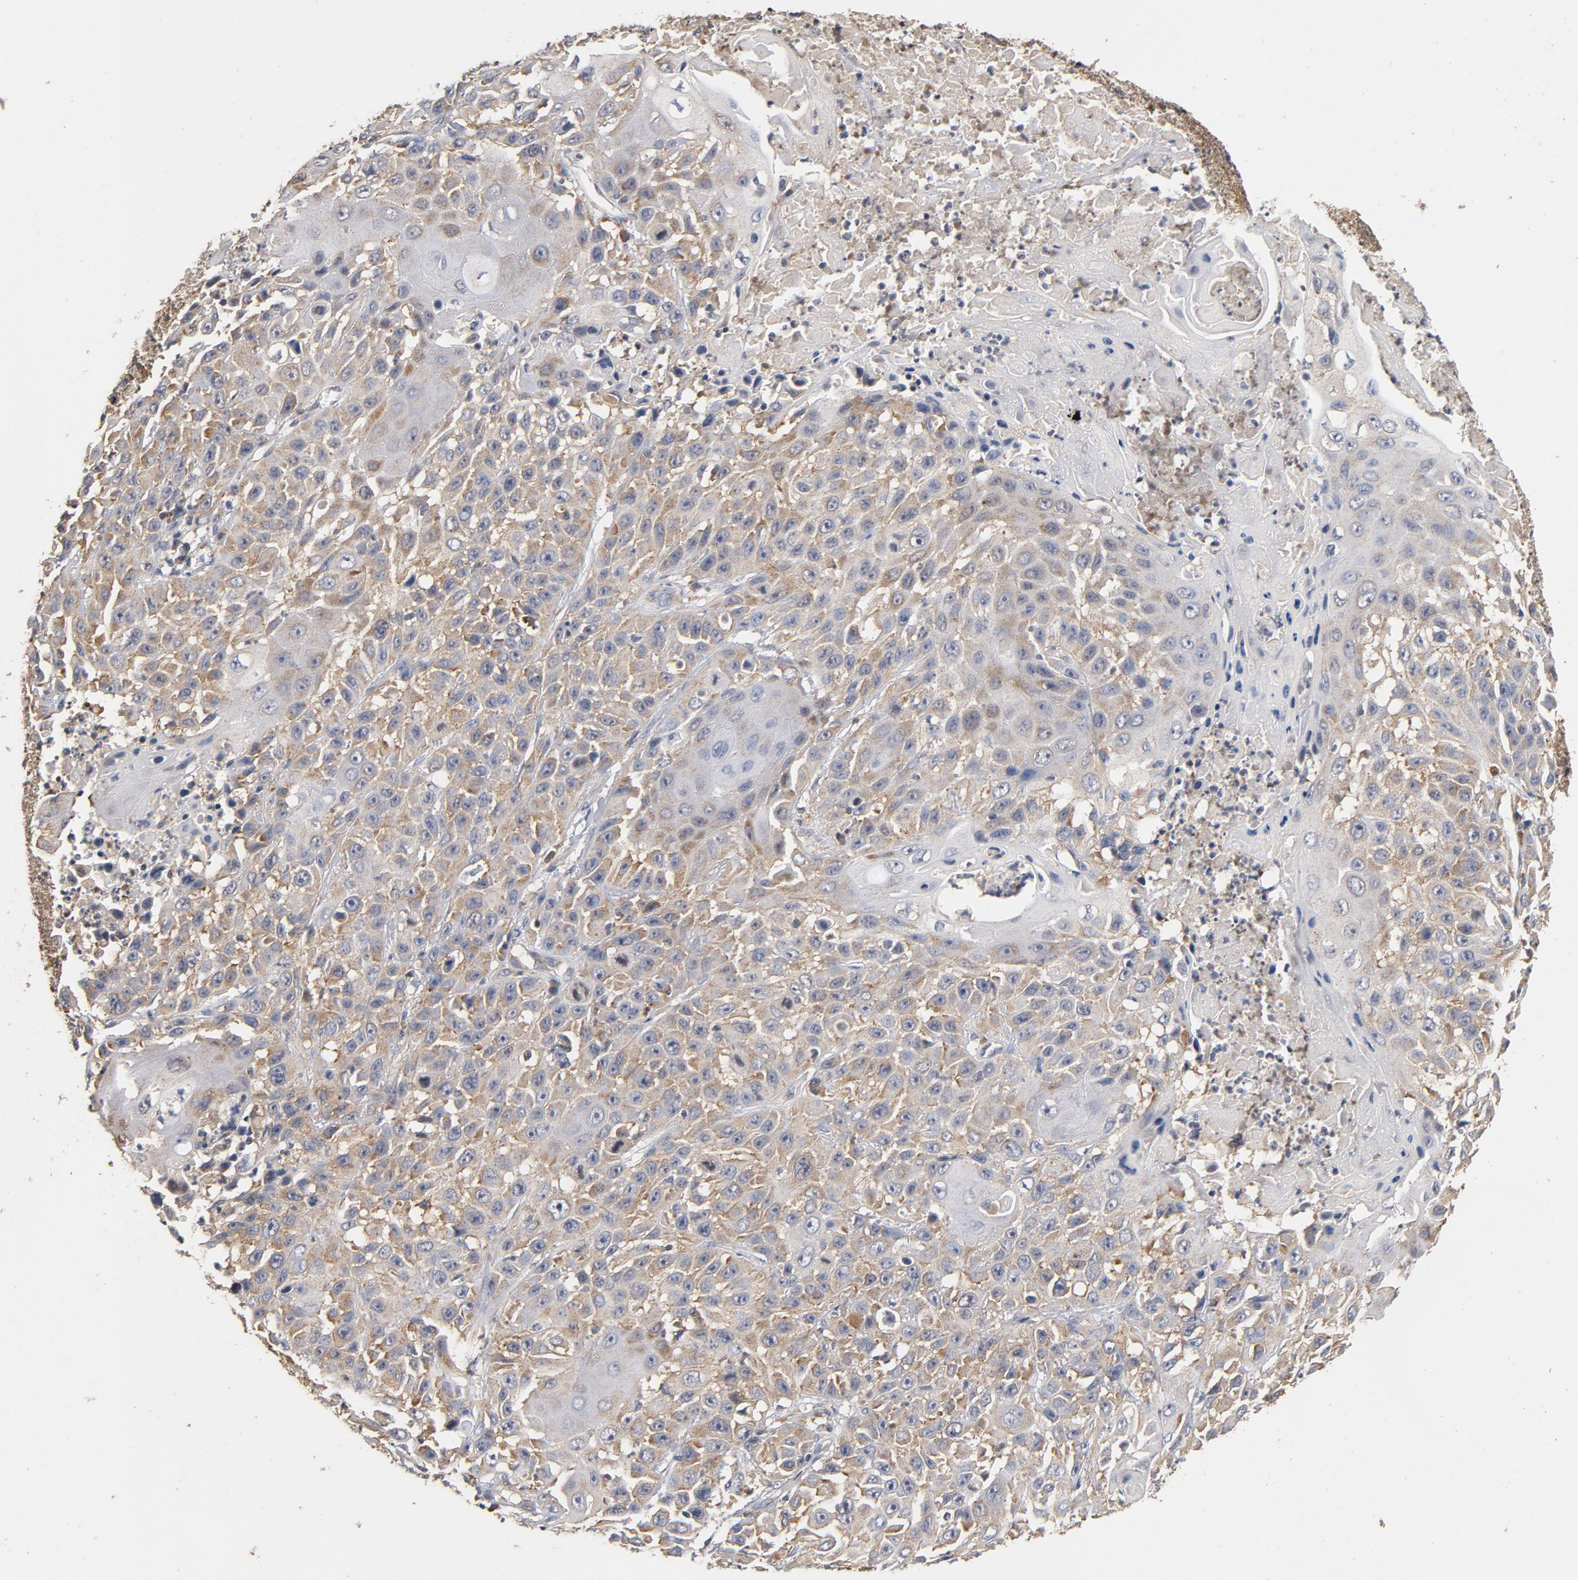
{"staining": {"intensity": "weak", "quantity": ">75%", "location": "cytoplasmic/membranous"}, "tissue": "cervical cancer", "cell_type": "Tumor cells", "image_type": "cancer", "snomed": [{"axis": "morphology", "description": "Squamous cell carcinoma, NOS"}, {"axis": "topography", "description": "Cervix"}], "caption": "A photomicrograph showing weak cytoplasmic/membranous staining in approximately >75% of tumor cells in cervical squamous cell carcinoma, as visualized by brown immunohistochemical staining.", "gene": "DDX6", "patient": {"sex": "female", "age": 39}}